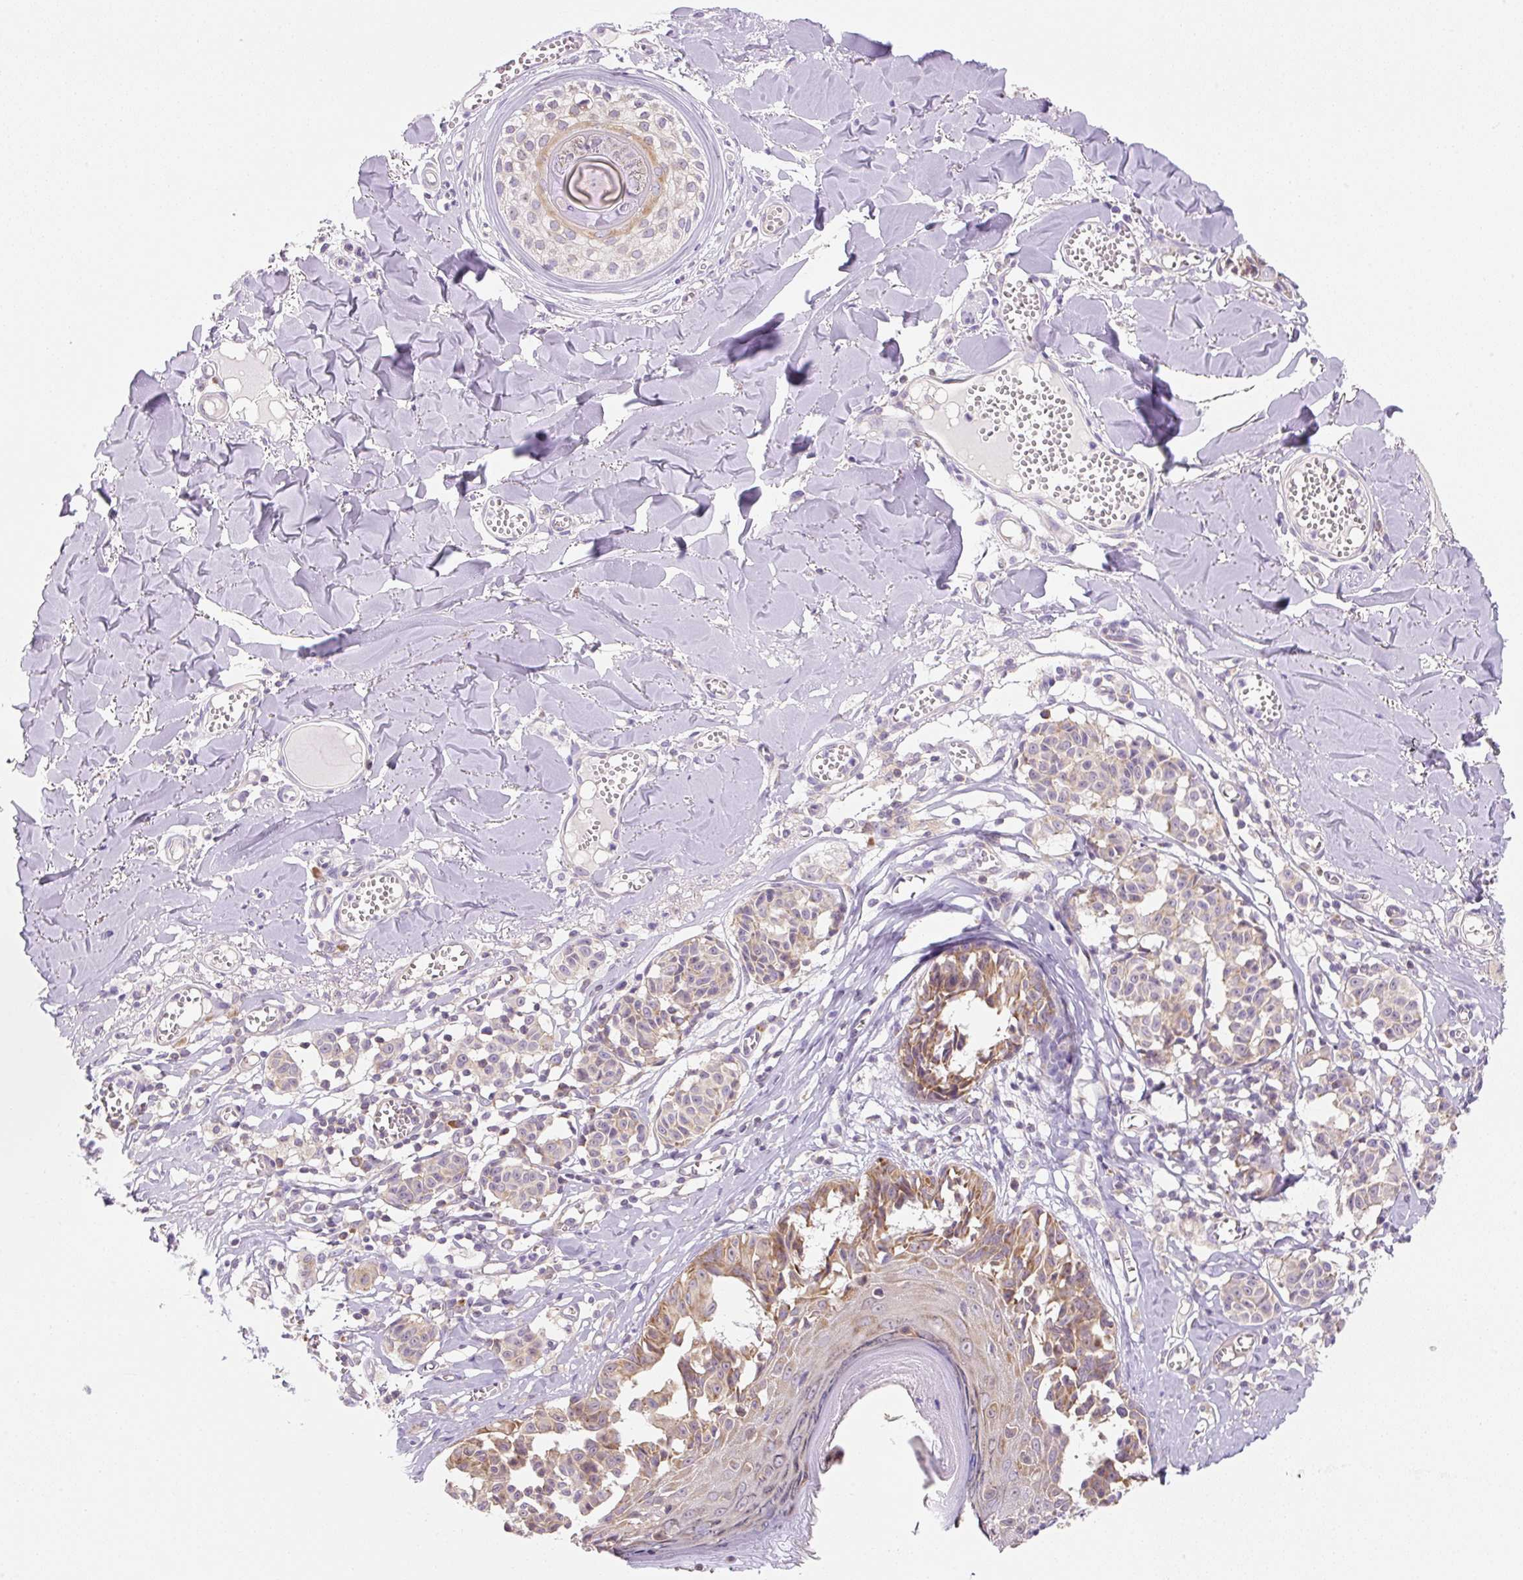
{"staining": {"intensity": "weak", "quantity": "25%-75%", "location": "cytoplasmic/membranous"}, "tissue": "melanoma", "cell_type": "Tumor cells", "image_type": "cancer", "snomed": [{"axis": "morphology", "description": "Malignant melanoma, NOS"}, {"axis": "topography", "description": "Skin"}], "caption": "Melanoma stained for a protein (brown) reveals weak cytoplasmic/membranous positive positivity in about 25%-75% of tumor cells.", "gene": "RPL18A", "patient": {"sex": "female", "age": 43}}